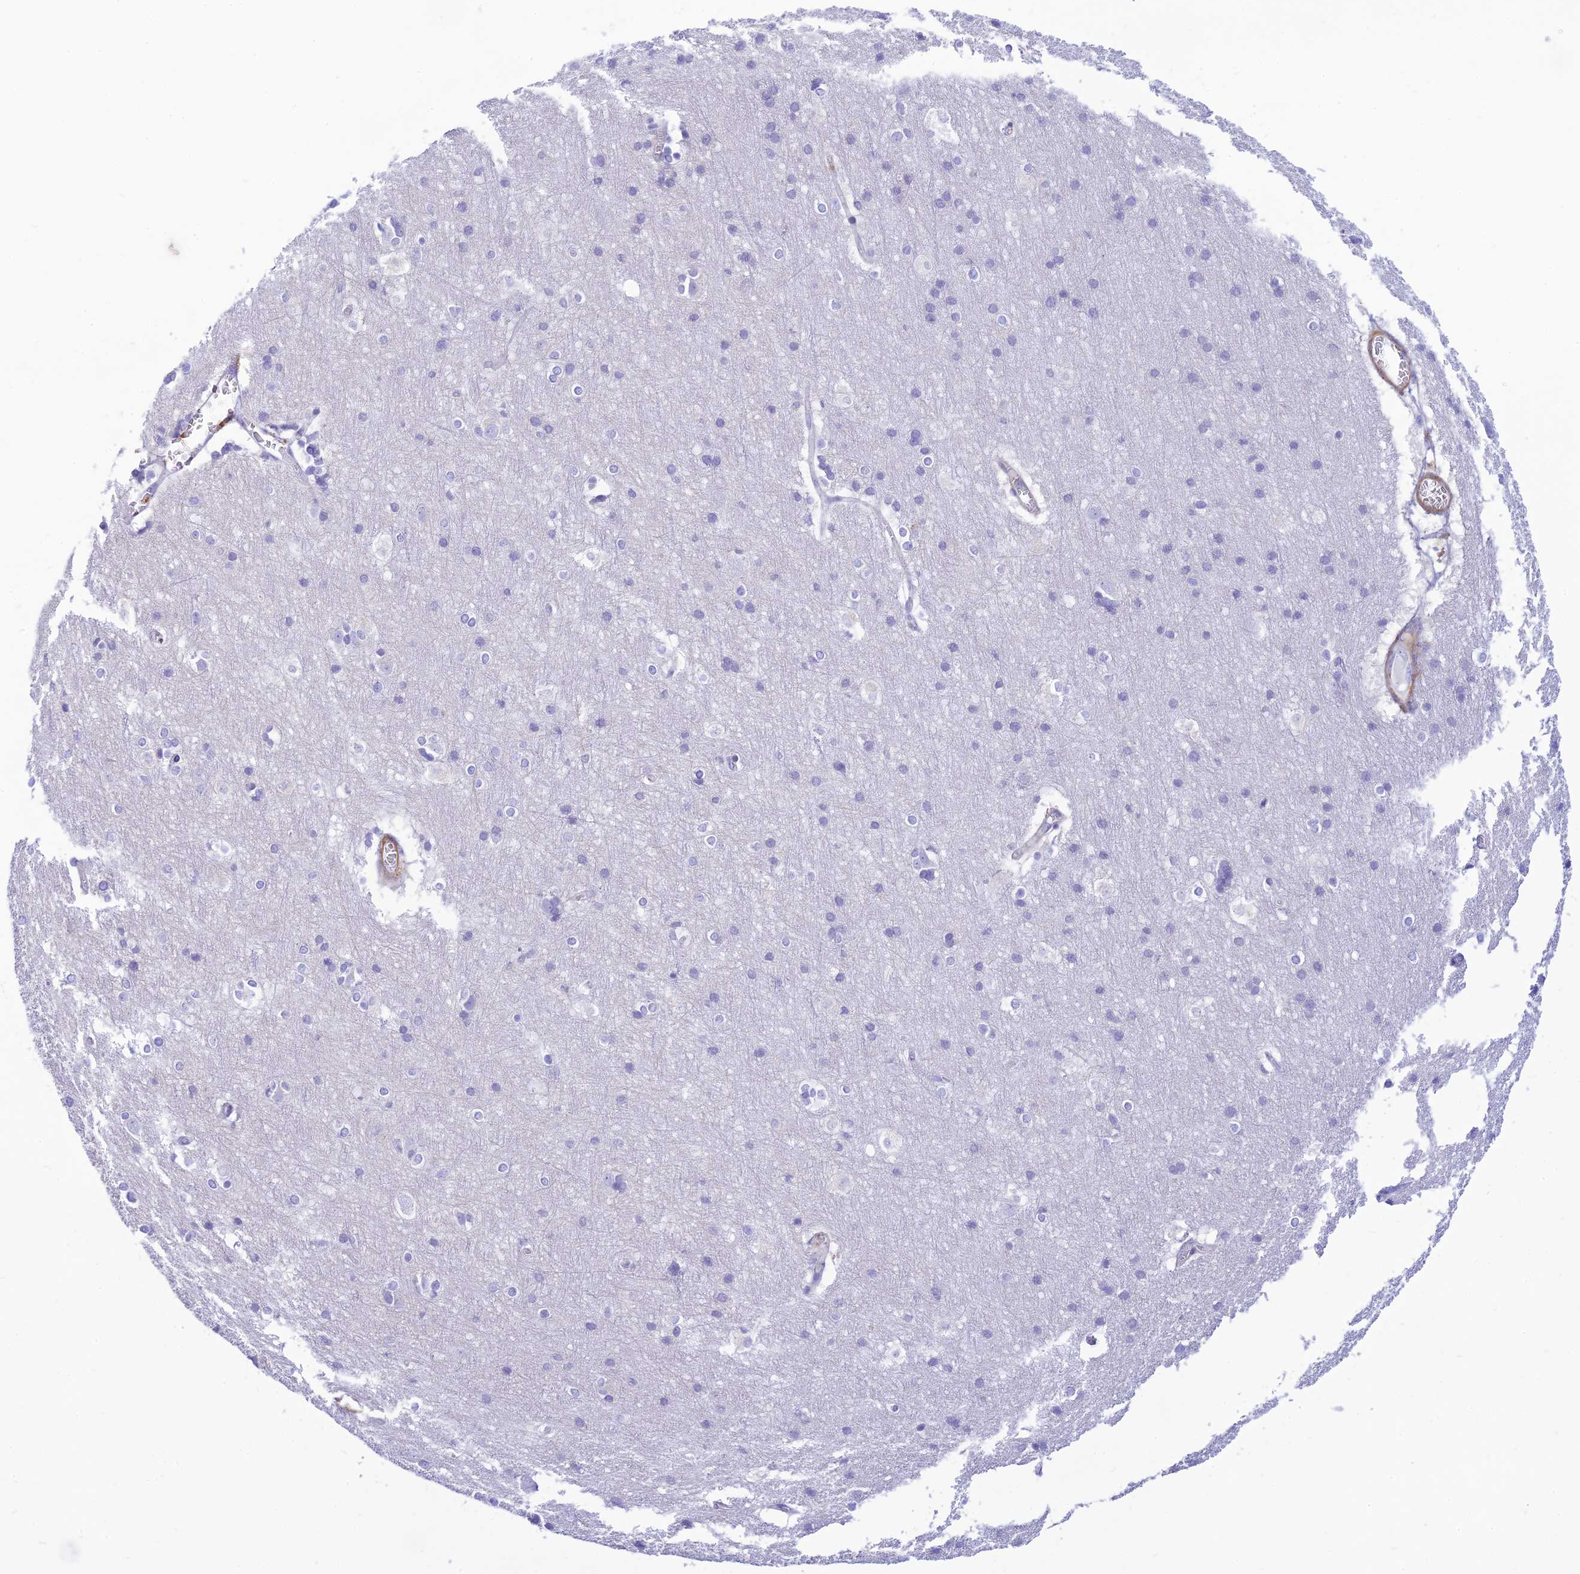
{"staining": {"intensity": "negative", "quantity": "none", "location": "none"}, "tissue": "cerebral cortex", "cell_type": "Endothelial cells", "image_type": "normal", "snomed": [{"axis": "morphology", "description": "Normal tissue, NOS"}, {"axis": "topography", "description": "Cerebral cortex"}], "caption": "An immunohistochemistry histopathology image of benign cerebral cortex is shown. There is no staining in endothelial cells of cerebral cortex.", "gene": "FBXW4", "patient": {"sex": "male", "age": 54}}